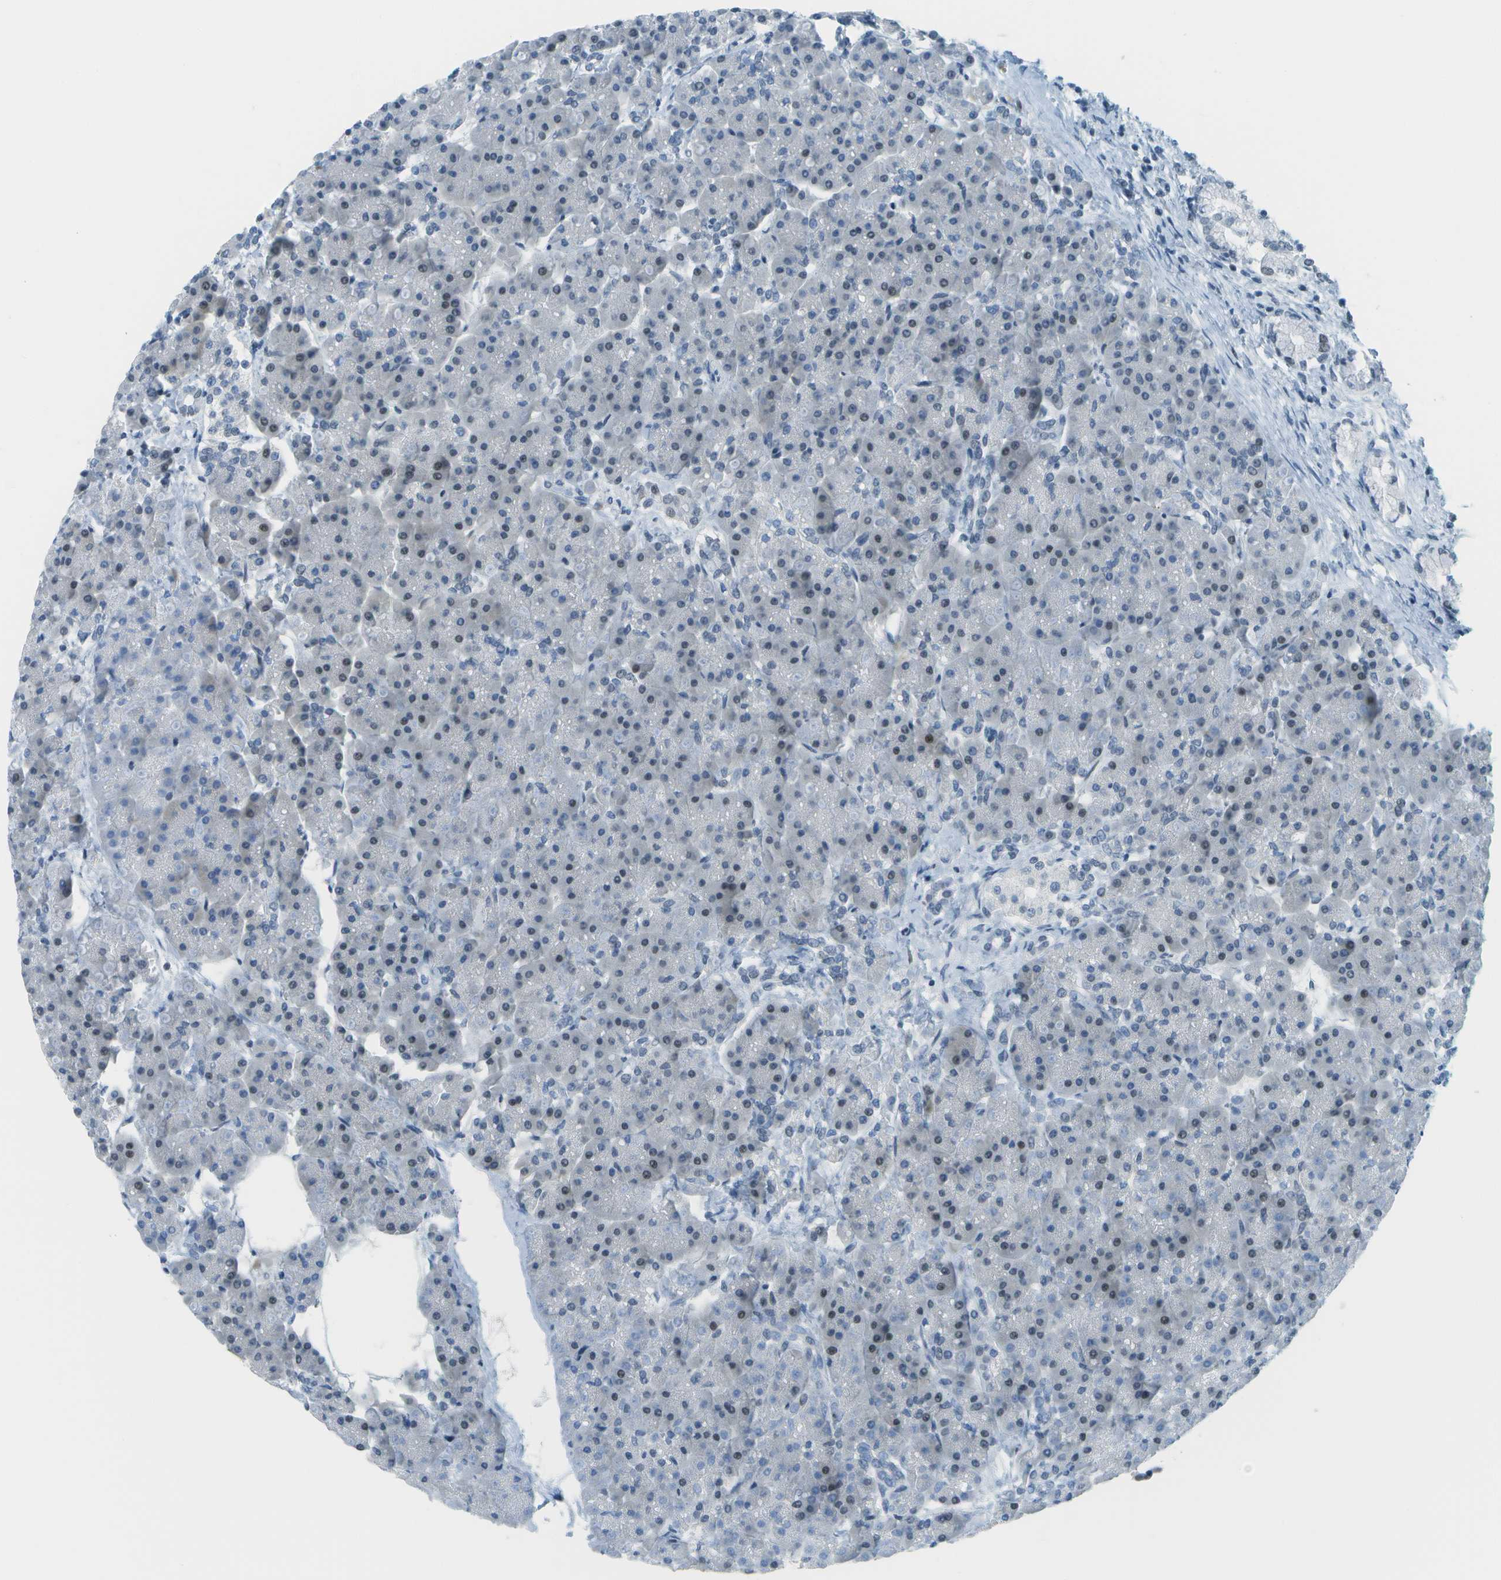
{"staining": {"intensity": "moderate", "quantity": "<25%", "location": "nuclear"}, "tissue": "pancreas", "cell_type": "Exocrine glandular cells", "image_type": "normal", "snomed": [{"axis": "morphology", "description": "Normal tissue, NOS"}, {"axis": "topography", "description": "Pancreas"}], "caption": "The image shows a brown stain indicating the presence of a protein in the nuclear of exocrine glandular cells in pancreas.", "gene": "NEK11", "patient": {"sex": "female", "age": 70}}